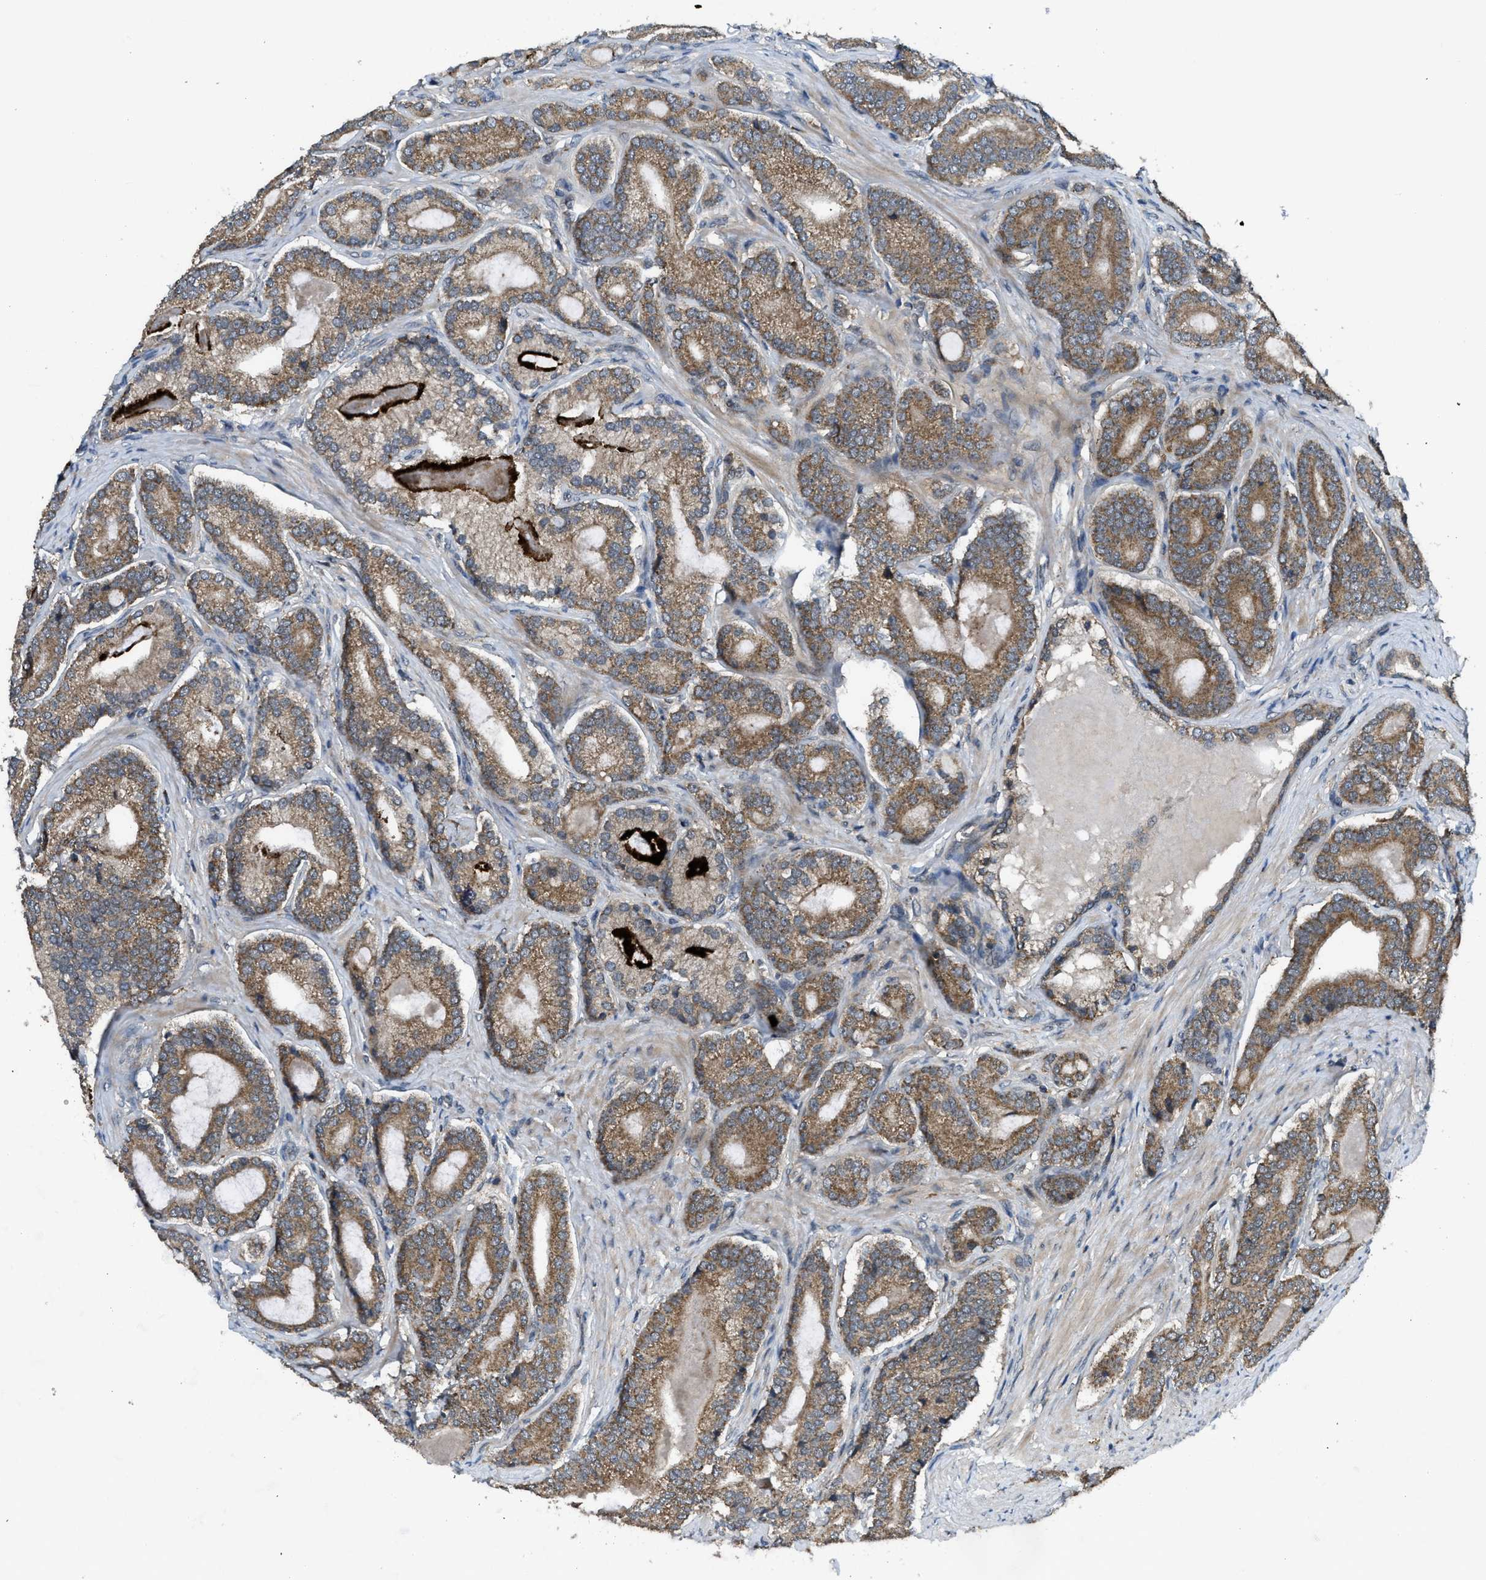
{"staining": {"intensity": "moderate", "quantity": ">75%", "location": "cytoplasmic/membranous"}, "tissue": "prostate cancer", "cell_type": "Tumor cells", "image_type": "cancer", "snomed": [{"axis": "morphology", "description": "Adenocarcinoma, High grade"}, {"axis": "topography", "description": "Prostate"}], "caption": "High-grade adenocarcinoma (prostate) stained with a brown dye reveals moderate cytoplasmic/membranous positive expression in approximately >75% of tumor cells.", "gene": "ZNF71", "patient": {"sex": "male", "age": 60}}